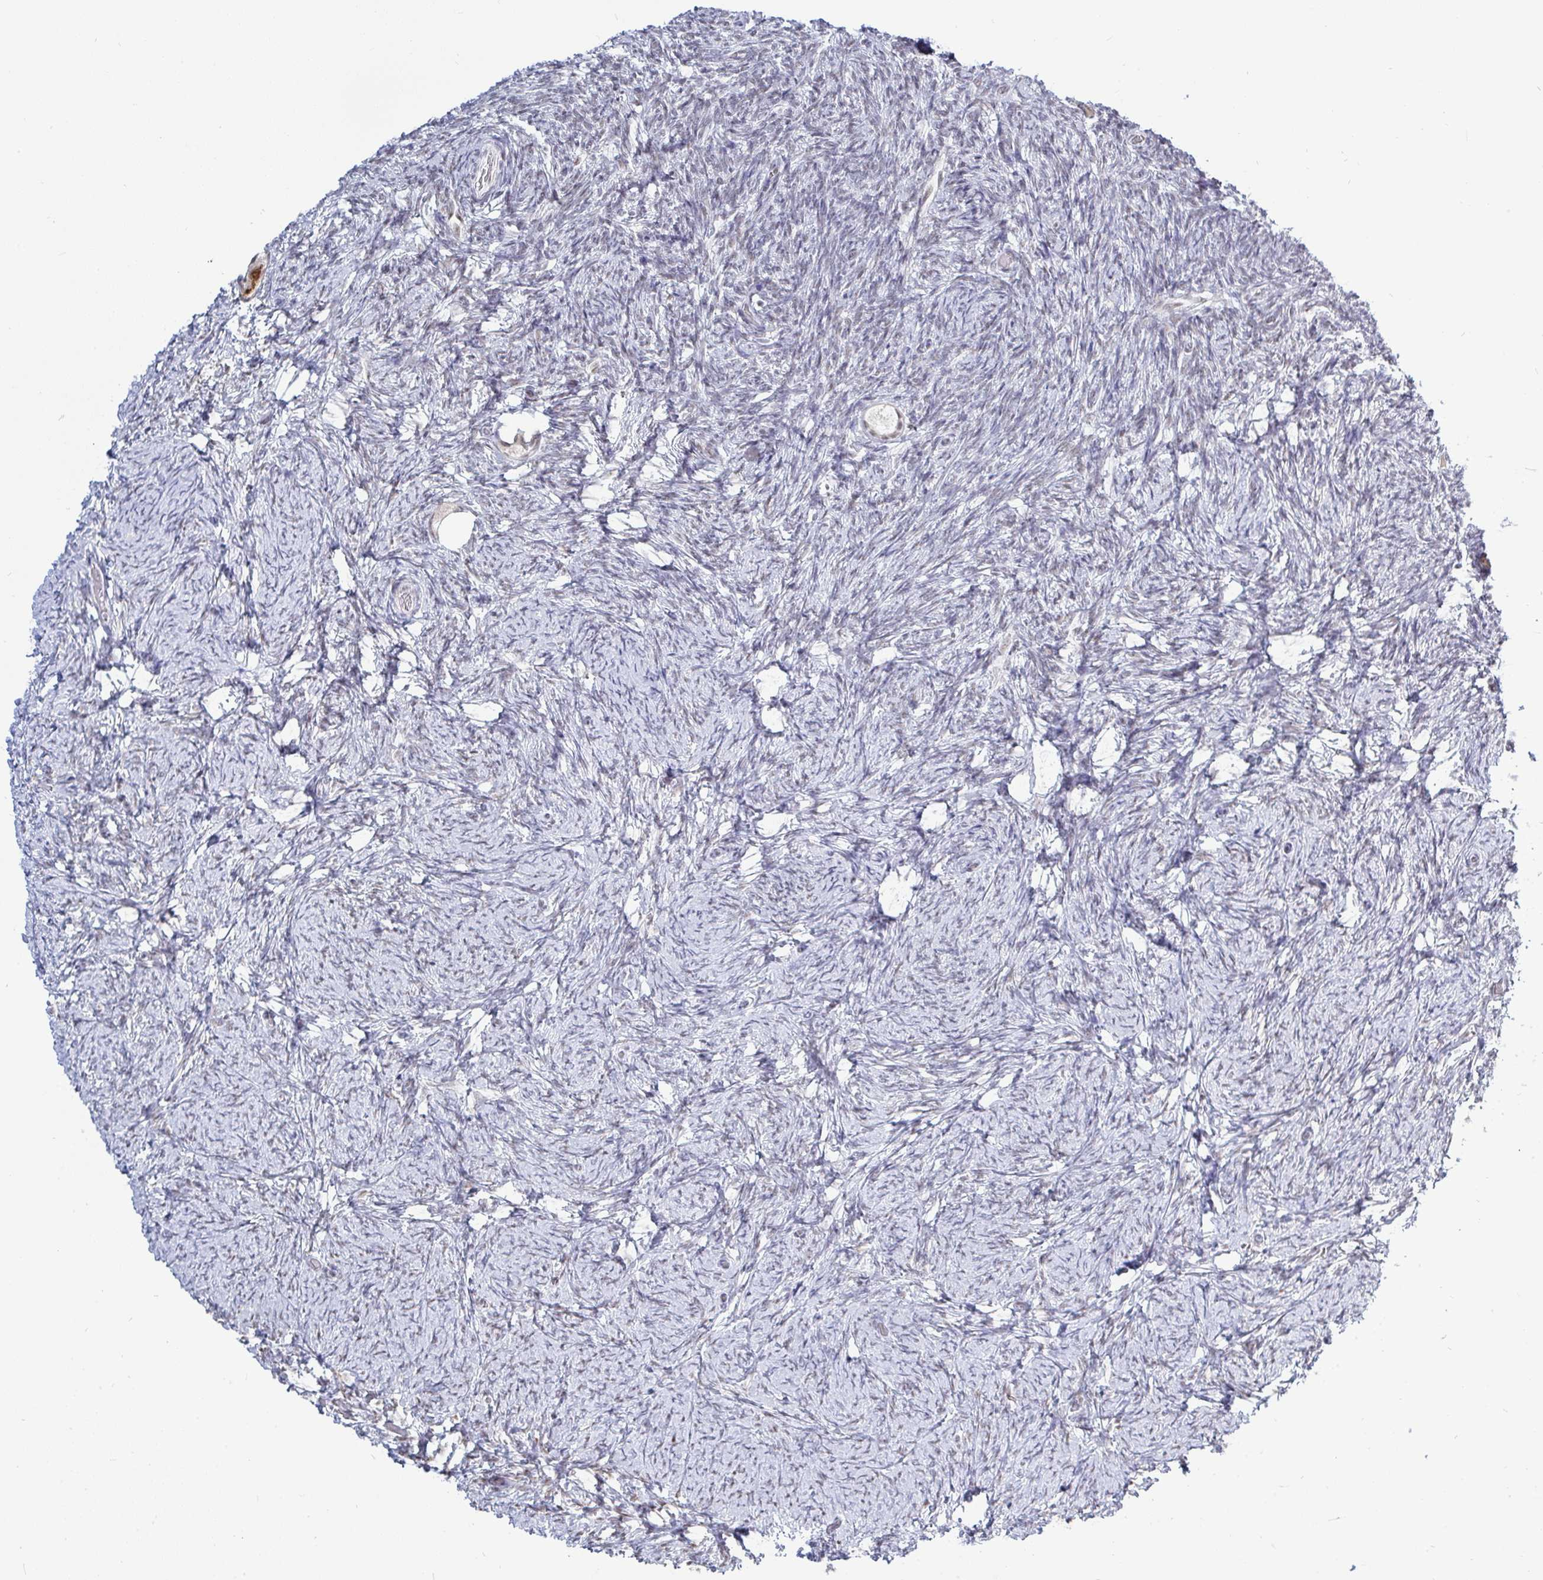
{"staining": {"intensity": "moderate", "quantity": "<25%", "location": "nuclear"}, "tissue": "ovary", "cell_type": "Follicle cells", "image_type": "normal", "snomed": [{"axis": "morphology", "description": "Normal tissue, NOS"}, {"axis": "topography", "description": "Ovary"}], "caption": "Moderate nuclear staining is appreciated in approximately <25% of follicle cells in unremarkable ovary.", "gene": "TRIP12", "patient": {"sex": "female", "age": 34}}